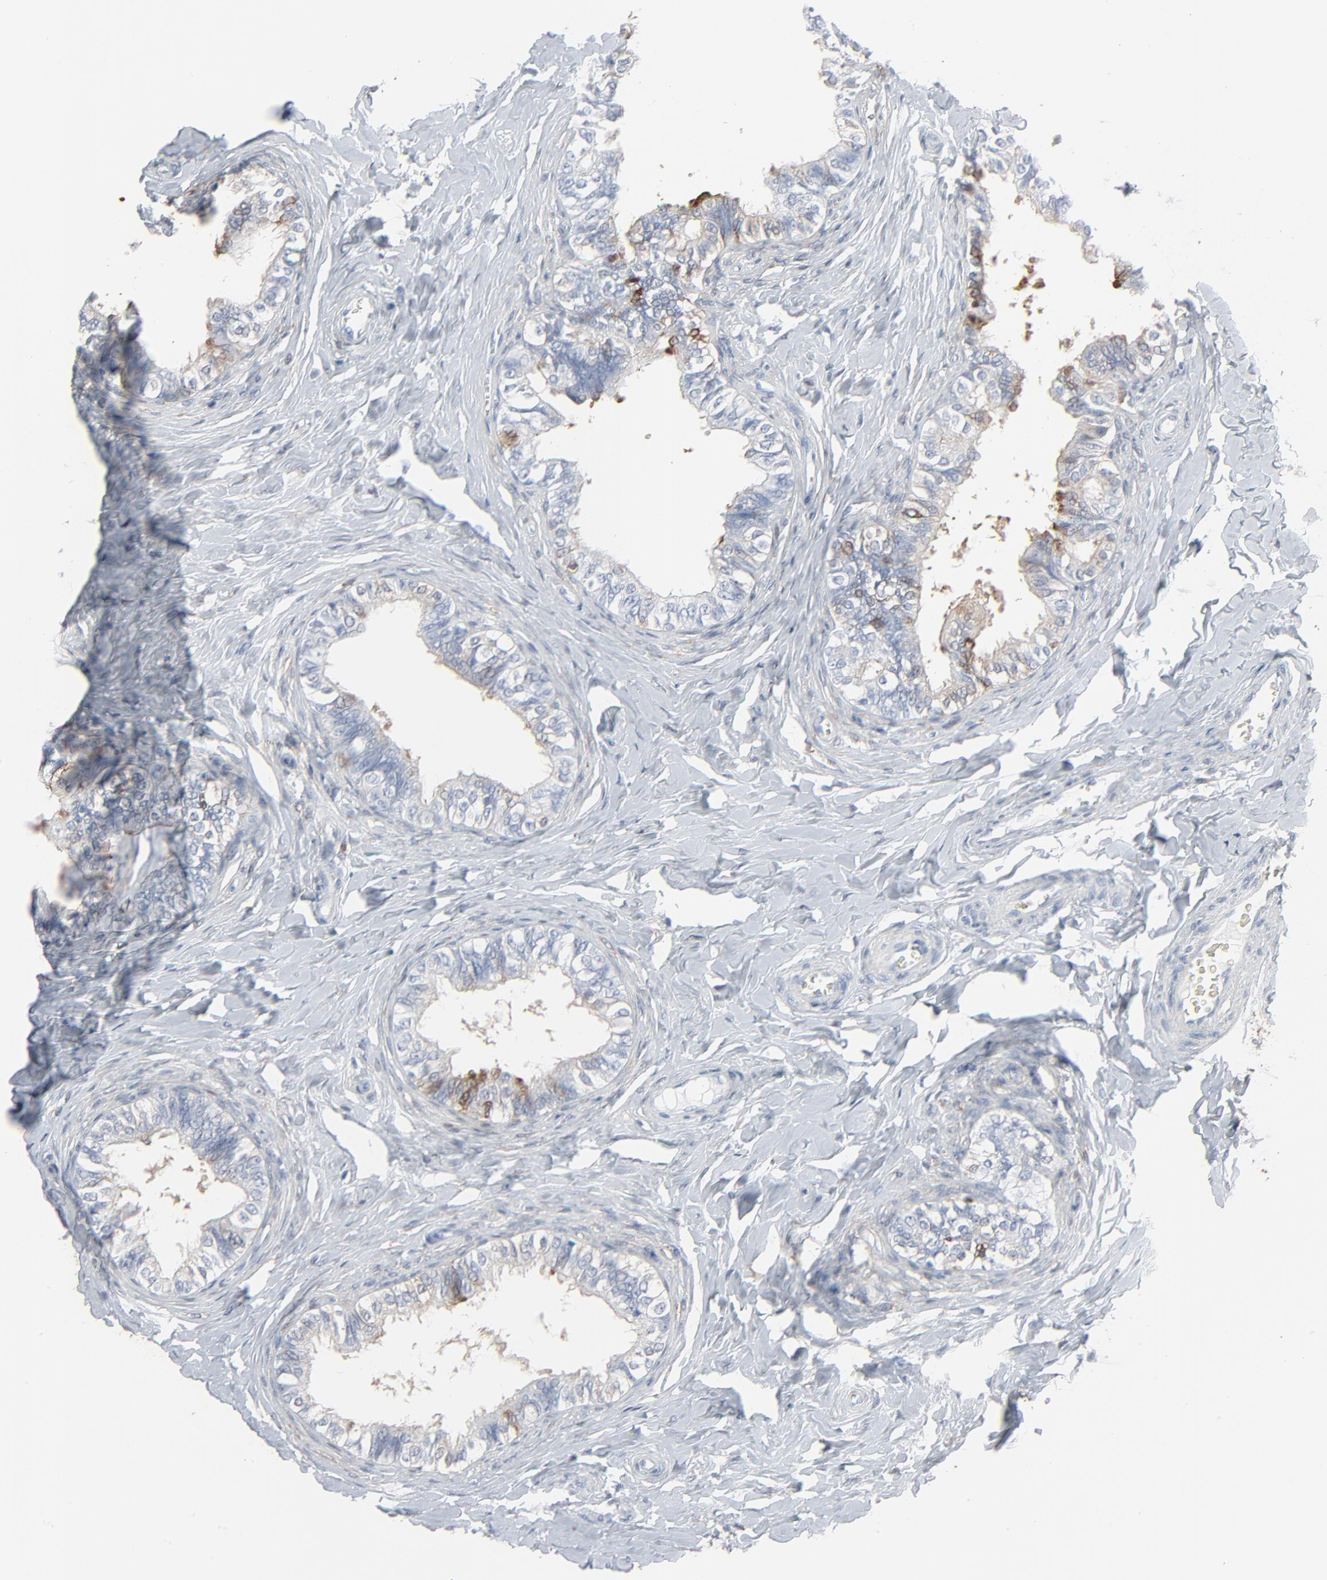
{"staining": {"intensity": "strong", "quantity": ">75%", "location": "cytoplasmic/membranous"}, "tissue": "epididymis", "cell_type": "Glandular cells", "image_type": "normal", "snomed": [{"axis": "morphology", "description": "Normal tissue, NOS"}, {"axis": "topography", "description": "Soft tissue"}, {"axis": "topography", "description": "Epididymis"}], "caption": "Glandular cells show high levels of strong cytoplasmic/membranous expression in about >75% of cells in normal human epididymis. Using DAB (3,3'-diaminobenzidine) (brown) and hematoxylin (blue) stains, captured at high magnification using brightfield microscopy.", "gene": "PHGDH", "patient": {"sex": "male", "age": 26}}